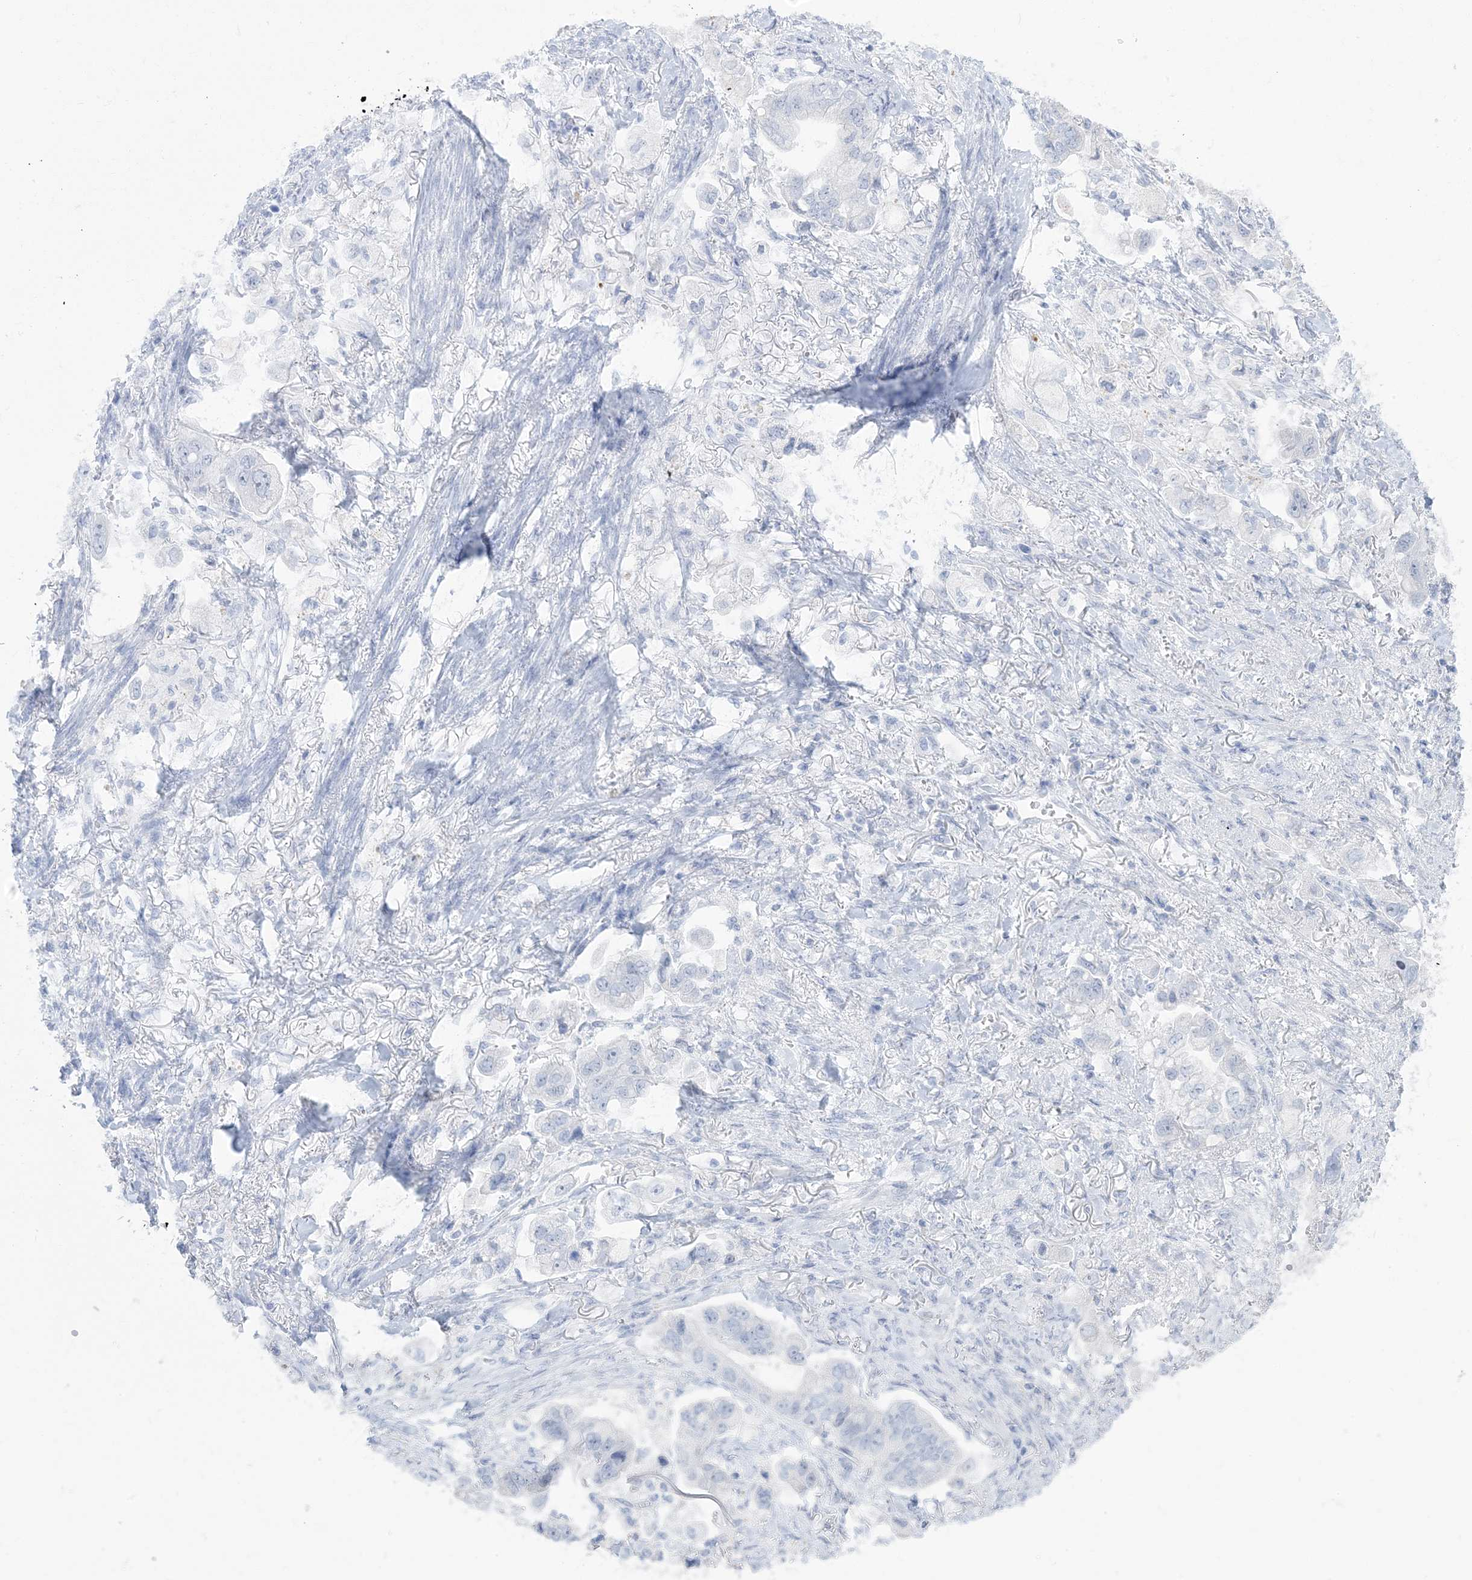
{"staining": {"intensity": "negative", "quantity": "none", "location": "none"}, "tissue": "stomach cancer", "cell_type": "Tumor cells", "image_type": "cancer", "snomed": [{"axis": "morphology", "description": "Adenocarcinoma, NOS"}, {"axis": "topography", "description": "Stomach"}], "caption": "Adenocarcinoma (stomach) was stained to show a protein in brown. There is no significant positivity in tumor cells.", "gene": "AGXT", "patient": {"sex": "male", "age": 62}}